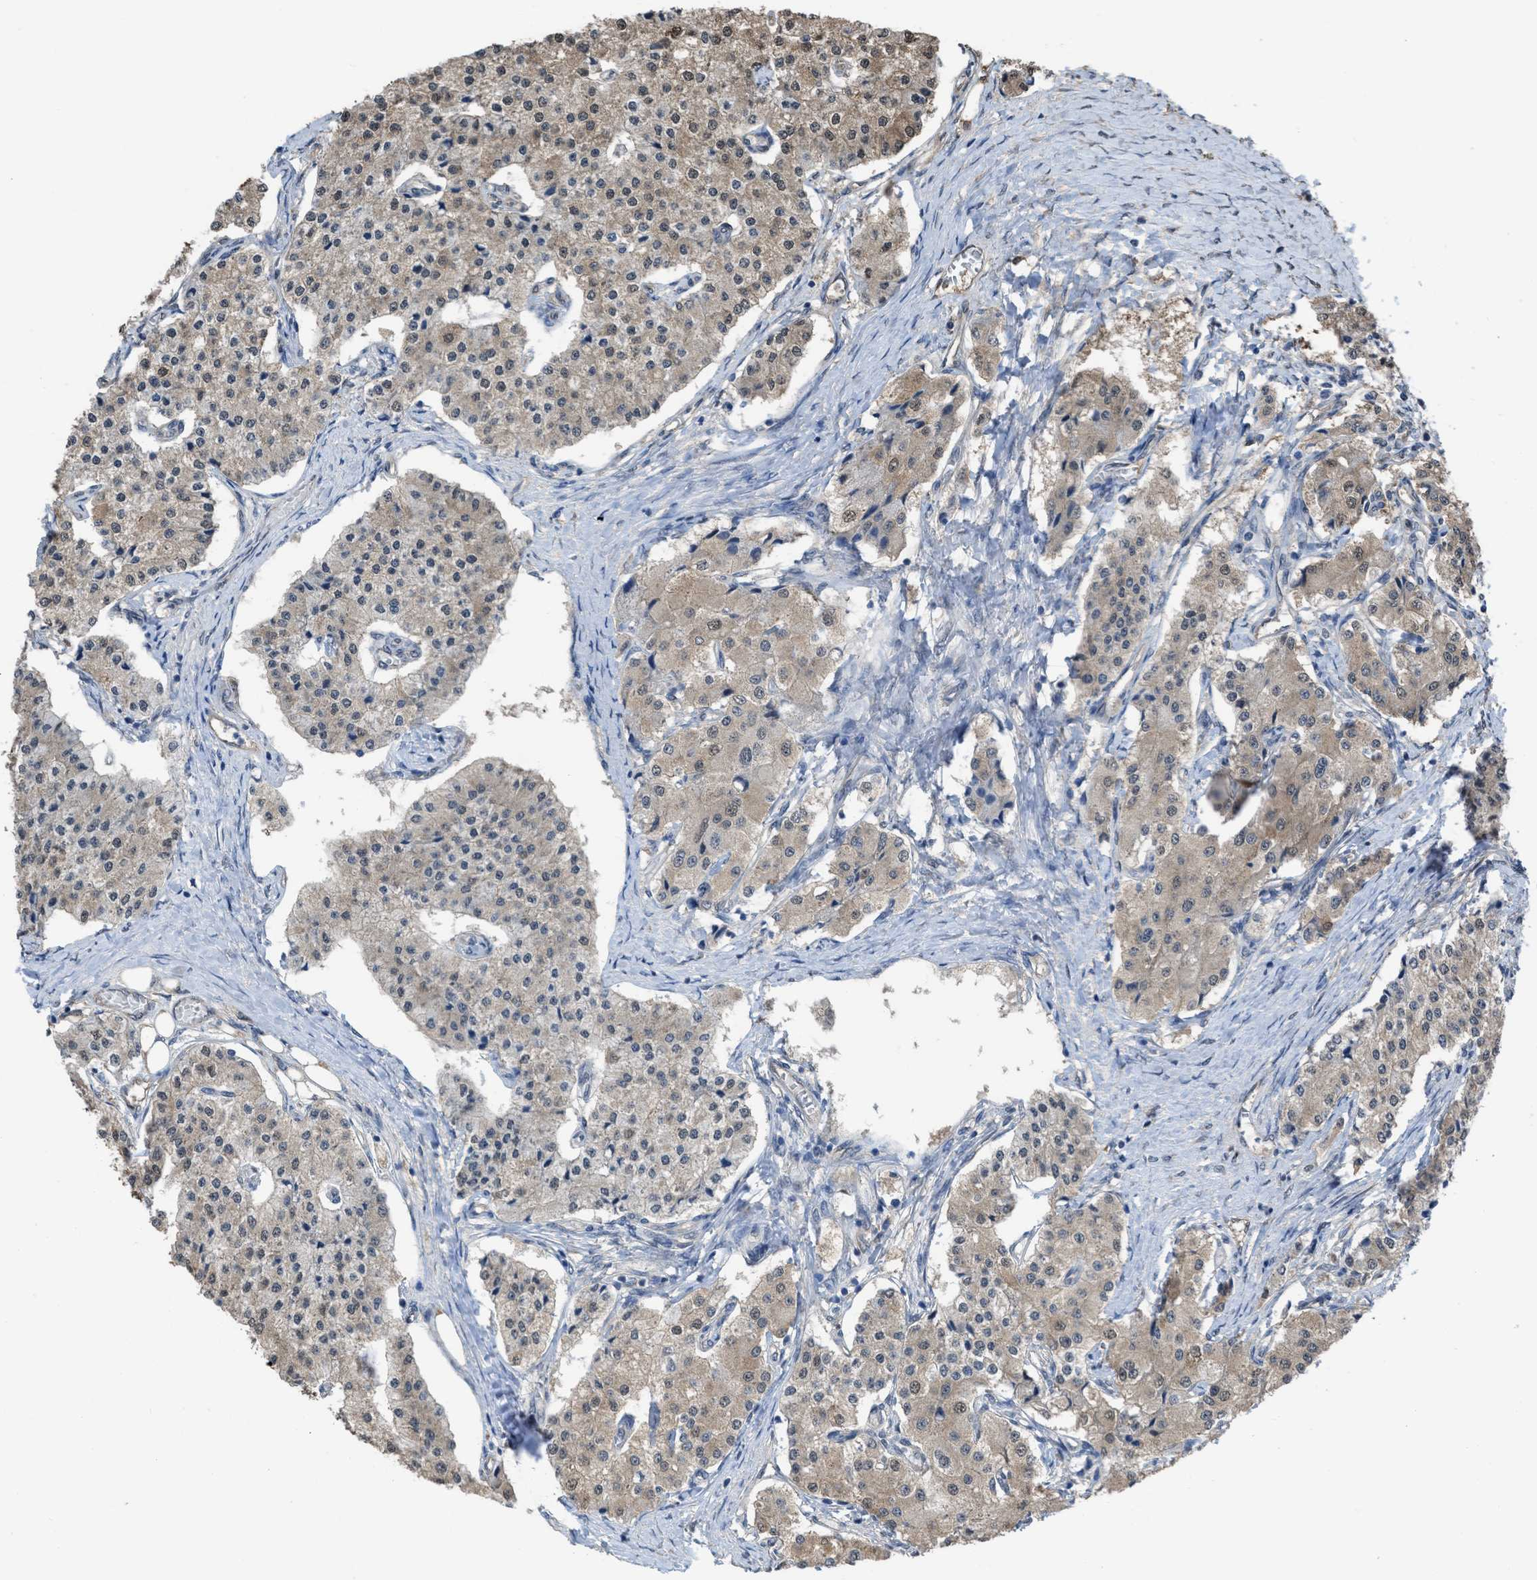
{"staining": {"intensity": "moderate", "quantity": "<25%", "location": "cytoplasmic/membranous,nuclear"}, "tissue": "carcinoid", "cell_type": "Tumor cells", "image_type": "cancer", "snomed": [{"axis": "morphology", "description": "Carcinoid, malignant, NOS"}, {"axis": "topography", "description": "Colon"}], "caption": "Immunohistochemistry (IHC) photomicrograph of human carcinoid (malignant) stained for a protein (brown), which reveals low levels of moderate cytoplasmic/membranous and nuclear expression in approximately <25% of tumor cells.", "gene": "YWHAG", "patient": {"sex": "female", "age": 52}}